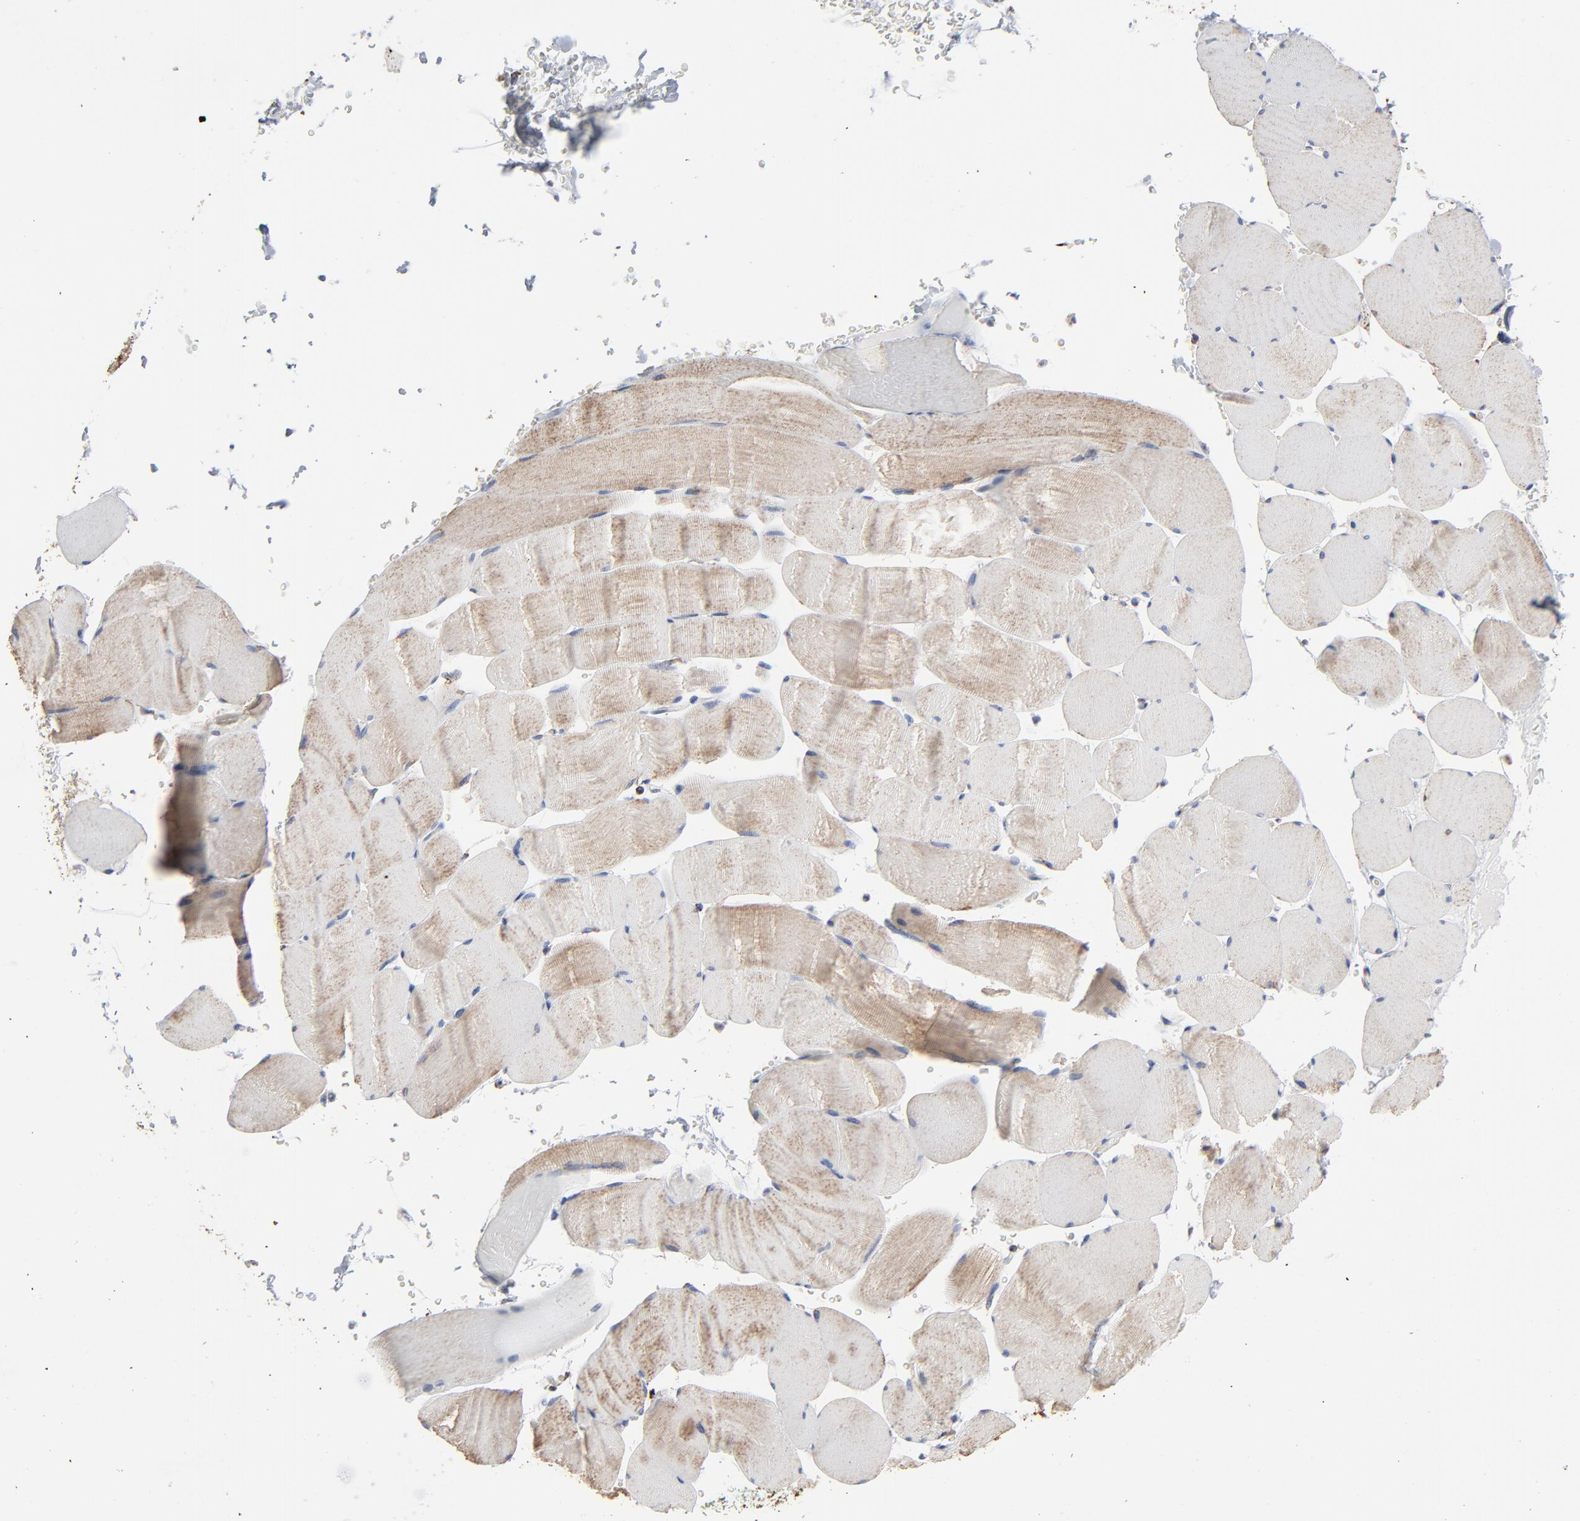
{"staining": {"intensity": "moderate", "quantity": ">75%", "location": "cytoplasmic/membranous"}, "tissue": "skeletal muscle", "cell_type": "Myocytes", "image_type": "normal", "snomed": [{"axis": "morphology", "description": "Normal tissue, NOS"}, {"axis": "topography", "description": "Skeletal muscle"}], "caption": "Skeletal muscle stained for a protein reveals moderate cytoplasmic/membranous positivity in myocytes. The protein of interest is shown in brown color, while the nuclei are stained blue.", "gene": "UQCRC1", "patient": {"sex": "male", "age": 62}}